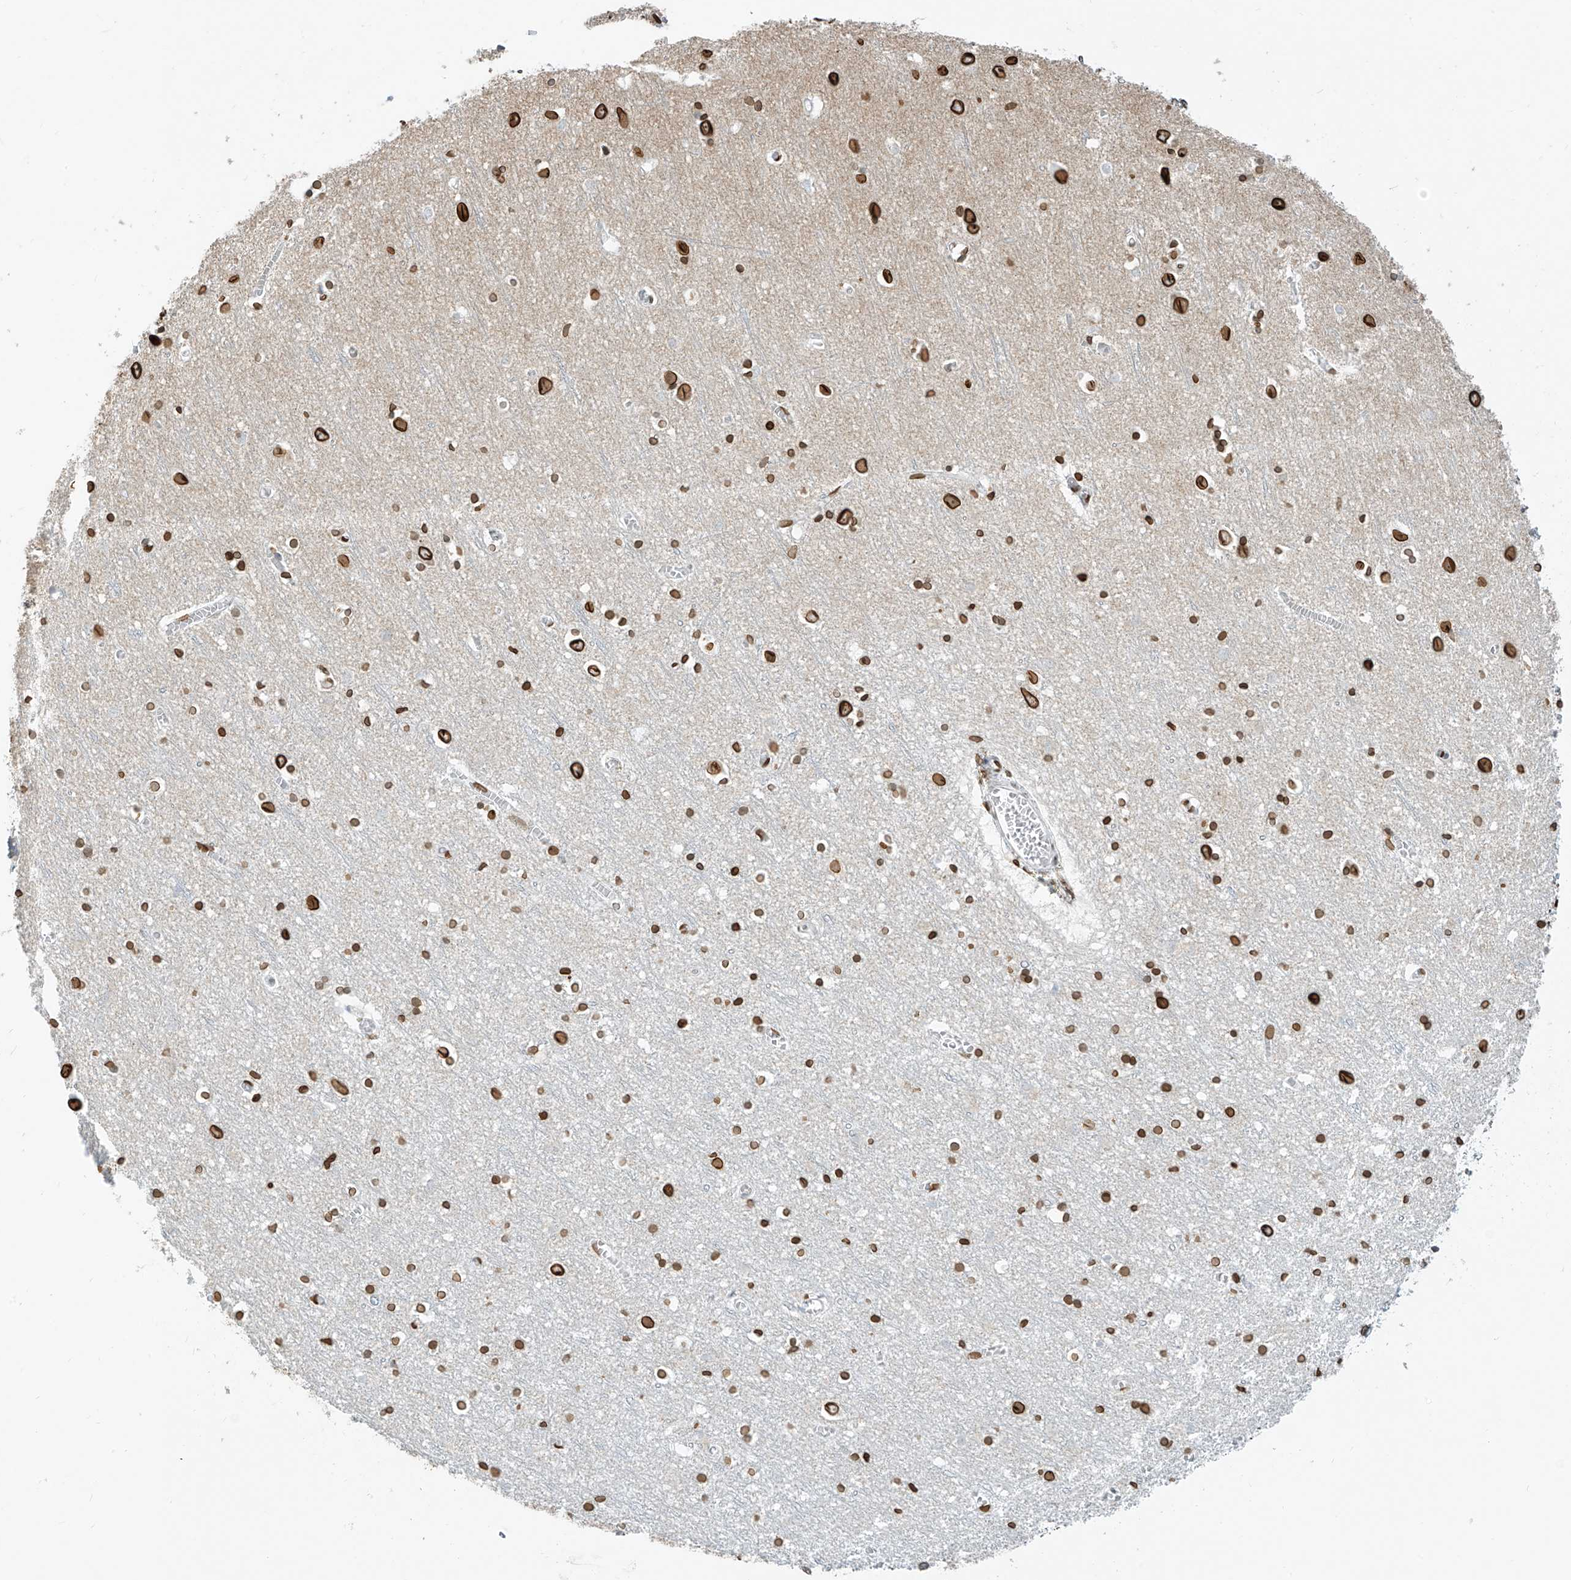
{"staining": {"intensity": "strong", "quantity": ">75%", "location": "nuclear"}, "tissue": "cerebral cortex", "cell_type": "Endothelial cells", "image_type": "normal", "snomed": [{"axis": "morphology", "description": "Normal tissue, NOS"}, {"axis": "topography", "description": "Cerebral cortex"}], "caption": "This histopathology image demonstrates IHC staining of benign human cerebral cortex, with high strong nuclear expression in about >75% of endothelial cells.", "gene": "SAMD15", "patient": {"sex": "female", "age": 64}}